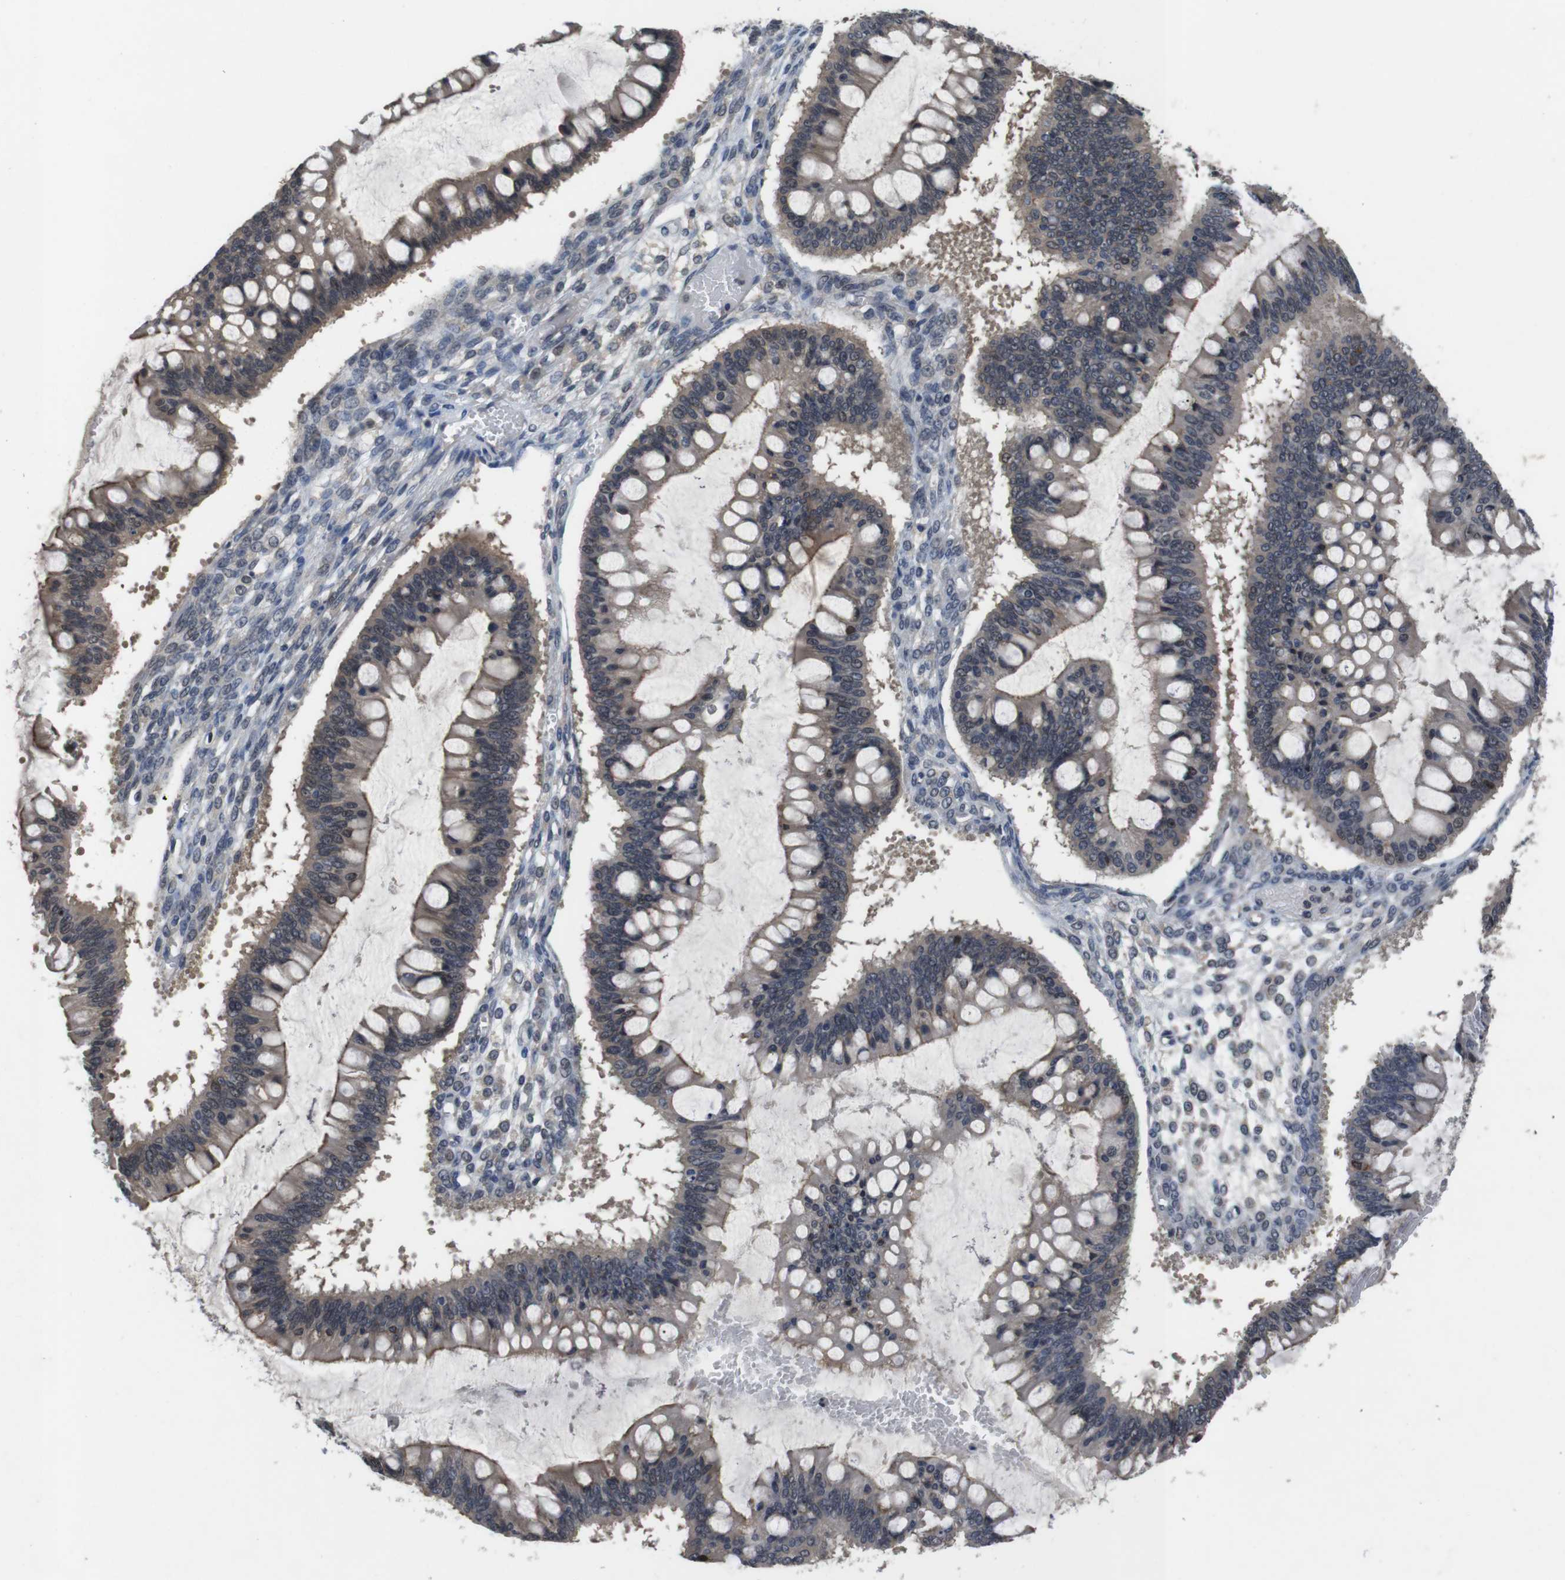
{"staining": {"intensity": "weak", "quantity": ">75%", "location": "cytoplasmic/membranous"}, "tissue": "ovarian cancer", "cell_type": "Tumor cells", "image_type": "cancer", "snomed": [{"axis": "morphology", "description": "Cystadenocarcinoma, mucinous, NOS"}, {"axis": "topography", "description": "Ovary"}], "caption": "Mucinous cystadenocarcinoma (ovarian) tissue shows weak cytoplasmic/membranous staining in approximately >75% of tumor cells, visualized by immunohistochemistry. Using DAB (3,3'-diaminobenzidine) (brown) and hematoxylin (blue) stains, captured at high magnification using brightfield microscopy.", "gene": "FADD", "patient": {"sex": "female", "age": 73}}